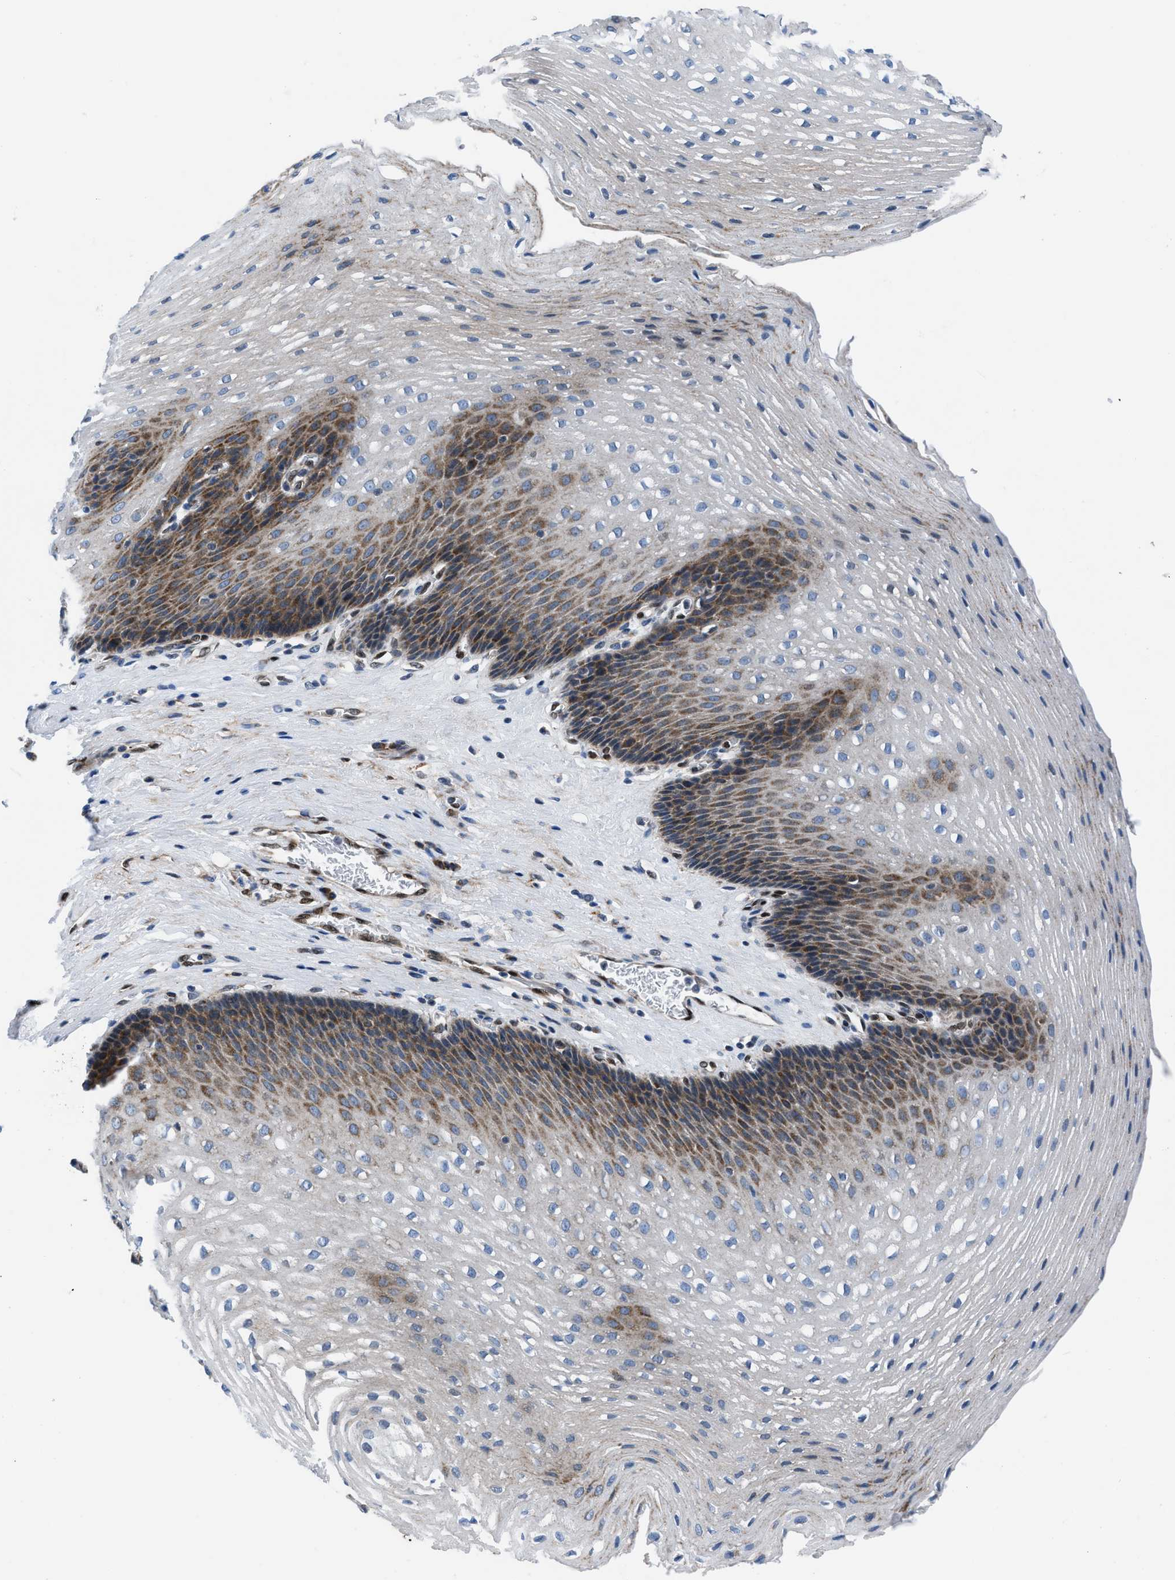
{"staining": {"intensity": "moderate", "quantity": "25%-75%", "location": "cytoplasmic/membranous"}, "tissue": "esophagus", "cell_type": "Squamous epithelial cells", "image_type": "normal", "snomed": [{"axis": "morphology", "description": "Normal tissue, NOS"}, {"axis": "topography", "description": "Esophagus"}], "caption": "Squamous epithelial cells exhibit moderate cytoplasmic/membranous staining in approximately 25%-75% of cells in normal esophagus.", "gene": "LMO2", "patient": {"sex": "male", "age": 48}}